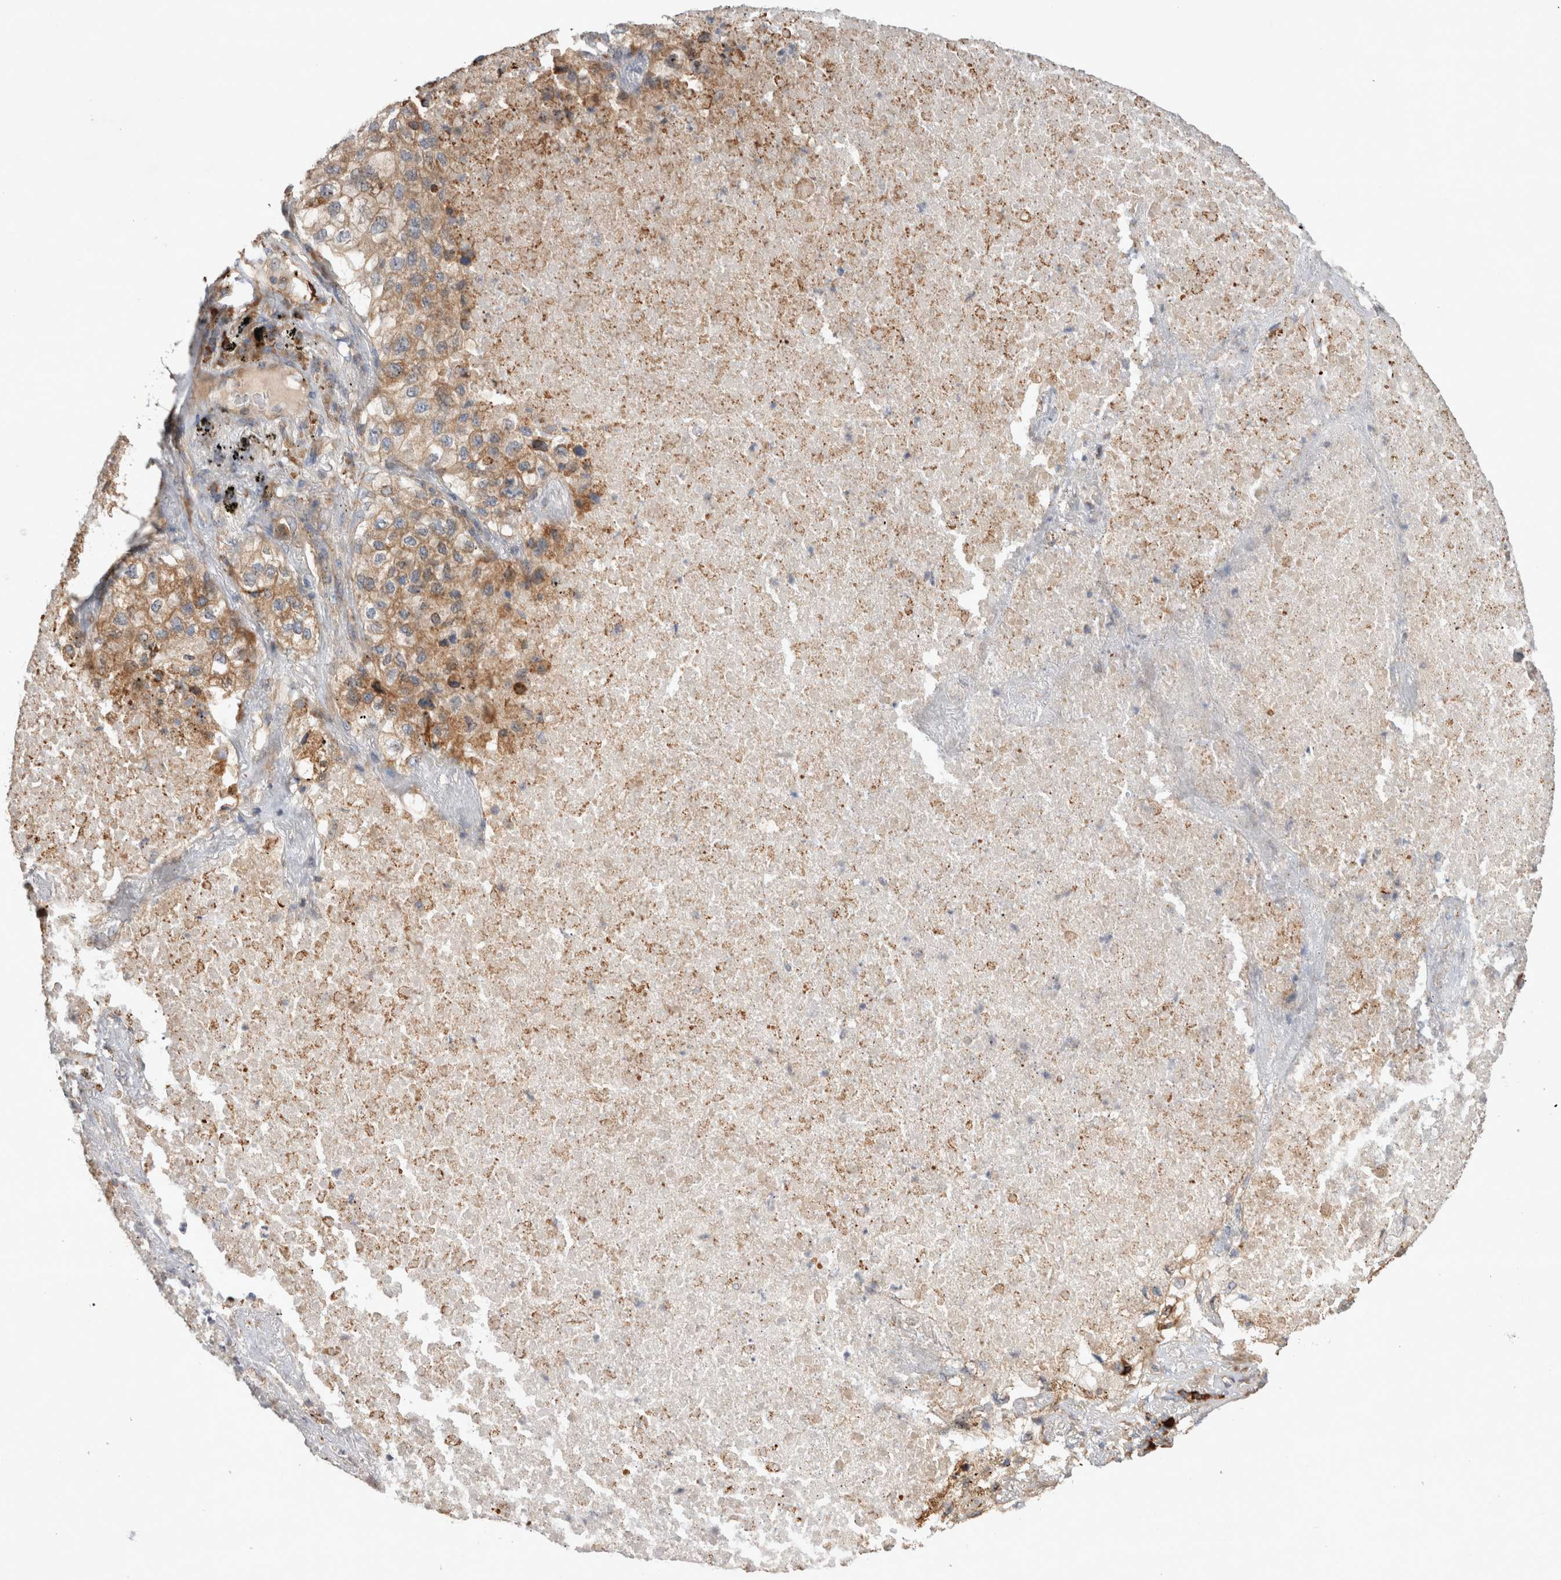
{"staining": {"intensity": "weak", "quantity": "25%-75%", "location": "cytoplasmic/membranous"}, "tissue": "lung cancer", "cell_type": "Tumor cells", "image_type": "cancer", "snomed": [{"axis": "morphology", "description": "Adenocarcinoma, NOS"}, {"axis": "topography", "description": "Lung"}], "caption": "Immunohistochemistry (IHC) of human lung adenocarcinoma reveals low levels of weak cytoplasmic/membranous staining in about 25%-75% of tumor cells. (Brightfield microscopy of DAB IHC at high magnification).", "gene": "PDCD10", "patient": {"sex": "male", "age": 63}}